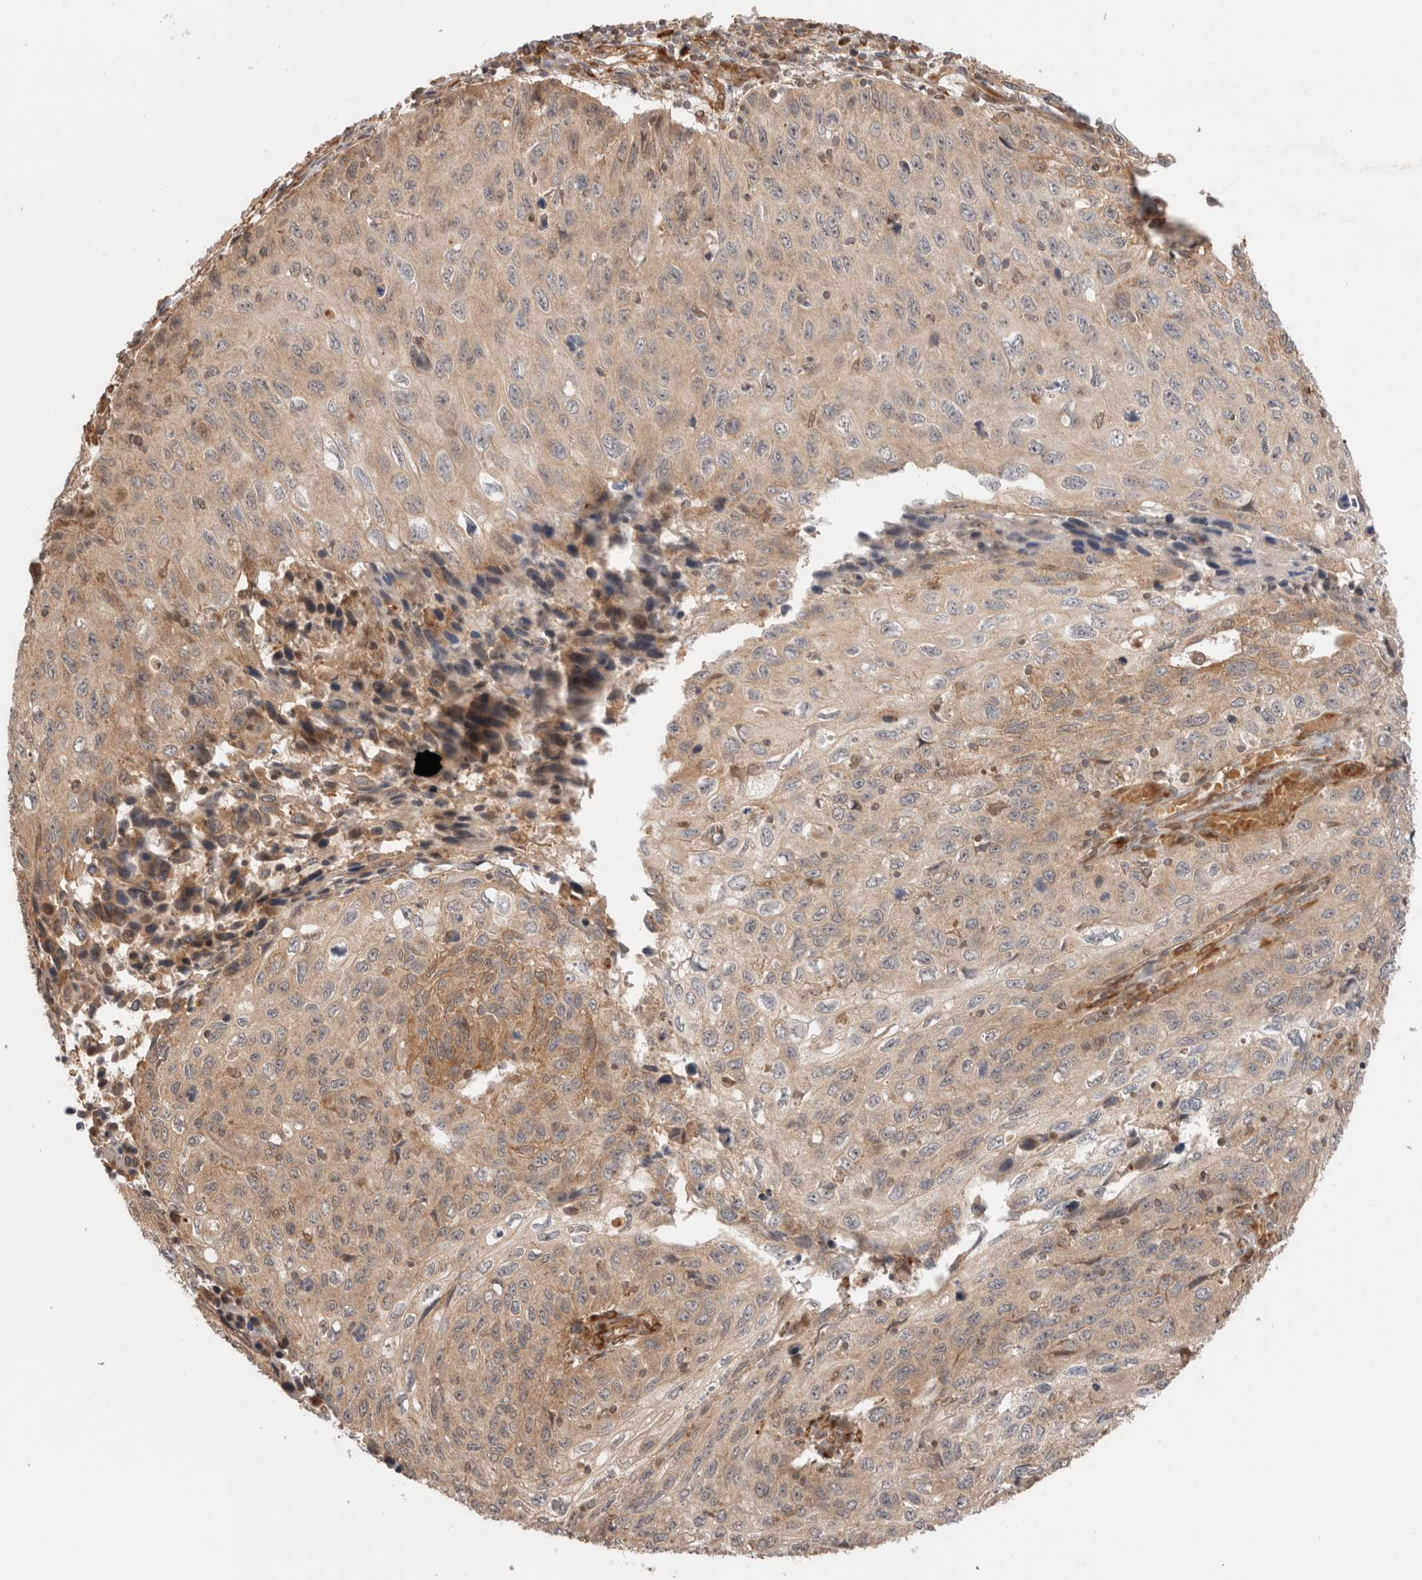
{"staining": {"intensity": "weak", "quantity": ">75%", "location": "cytoplasmic/membranous"}, "tissue": "cervical cancer", "cell_type": "Tumor cells", "image_type": "cancer", "snomed": [{"axis": "morphology", "description": "Squamous cell carcinoma, NOS"}, {"axis": "topography", "description": "Cervix"}], "caption": "Immunohistochemical staining of cervical cancer shows weak cytoplasmic/membranous protein staining in approximately >75% of tumor cells. The staining was performed using DAB to visualize the protein expression in brown, while the nuclei were stained in blue with hematoxylin (Magnification: 20x).", "gene": "ZNF649", "patient": {"sex": "female", "age": 53}}